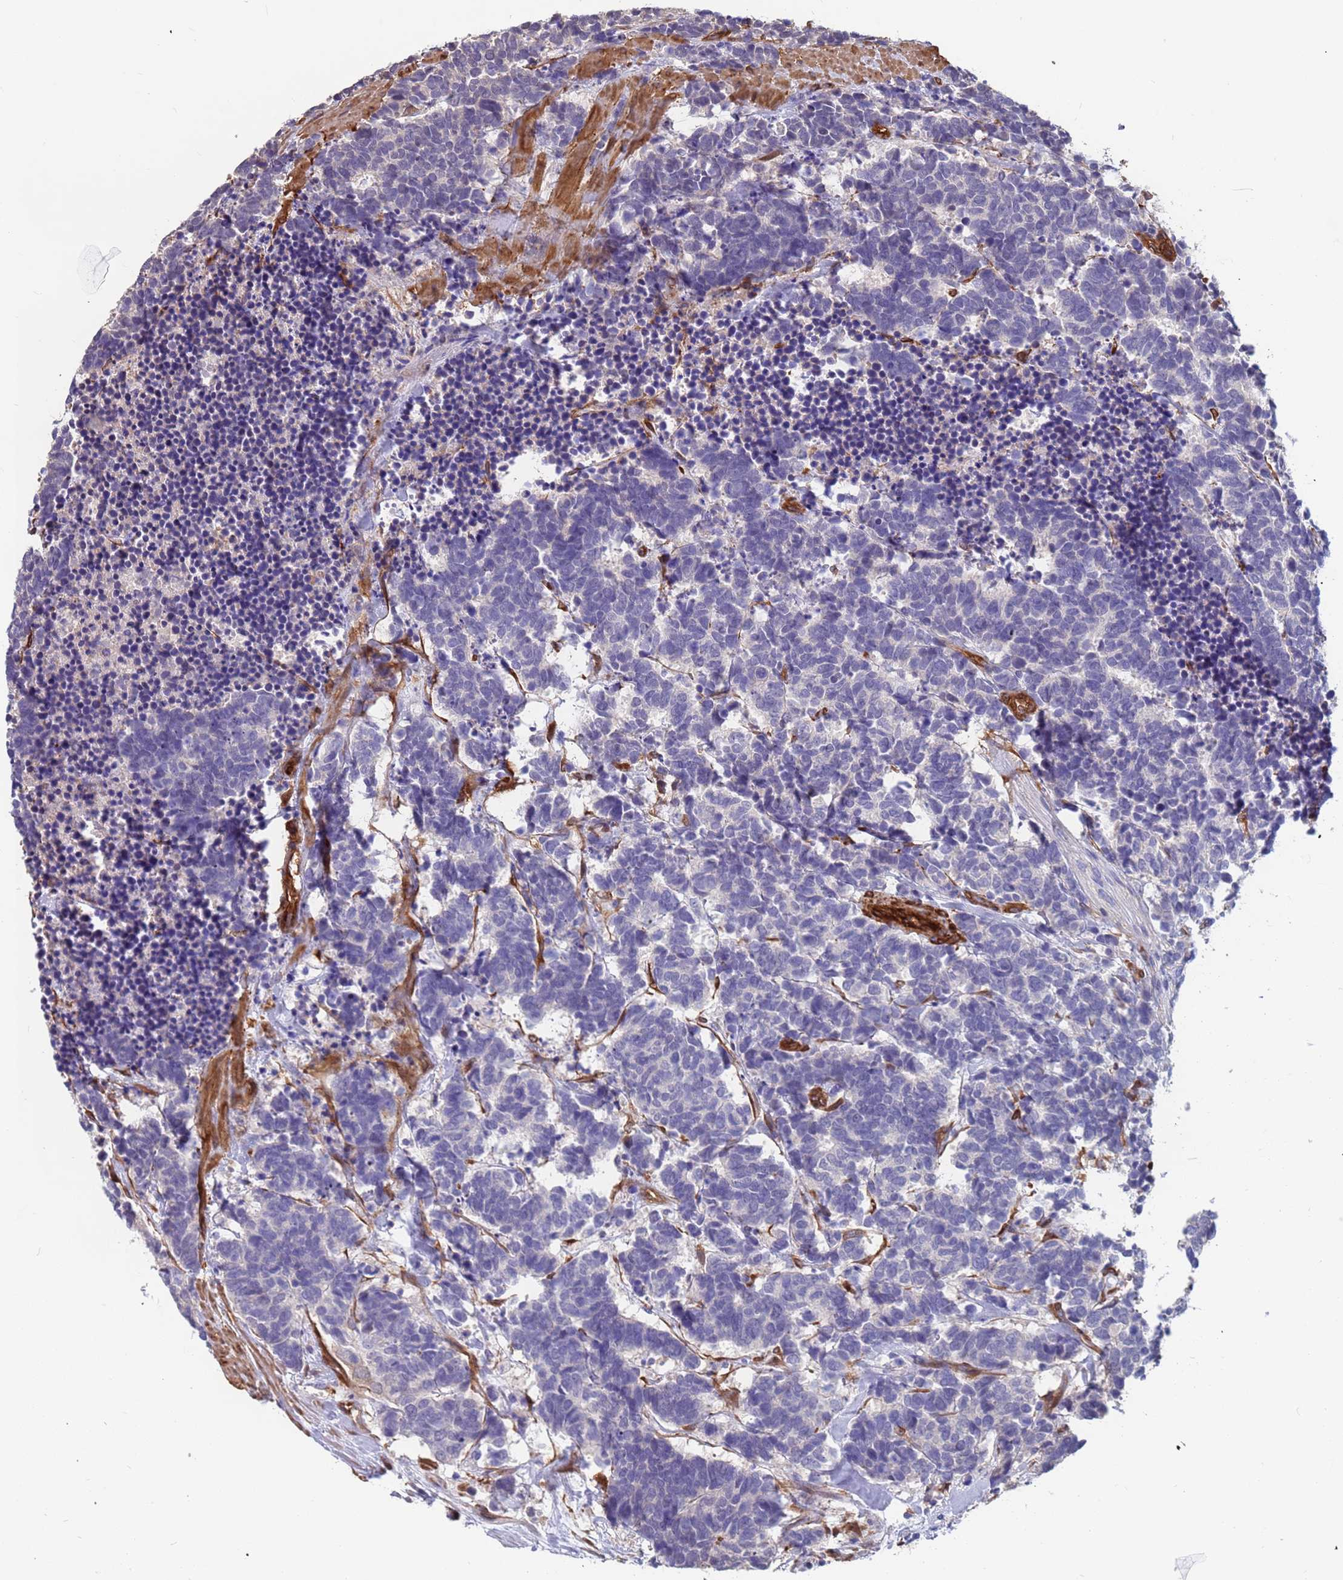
{"staining": {"intensity": "negative", "quantity": "none", "location": "none"}, "tissue": "carcinoid", "cell_type": "Tumor cells", "image_type": "cancer", "snomed": [{"axis": "morphology", "description": "Carcinoma, NOS"}, {"axis": "morphology", "description": "Carcinoid, malignant, NOS"}, {"axis": "topography", "description": "Urinary bladder"}], "caption": "DAB immunohistochemical staining of human carcinoma reveals no significant staining in tumor cells.", "gene": "EHD2", "patient": {"sex": "male", "age": 57}}